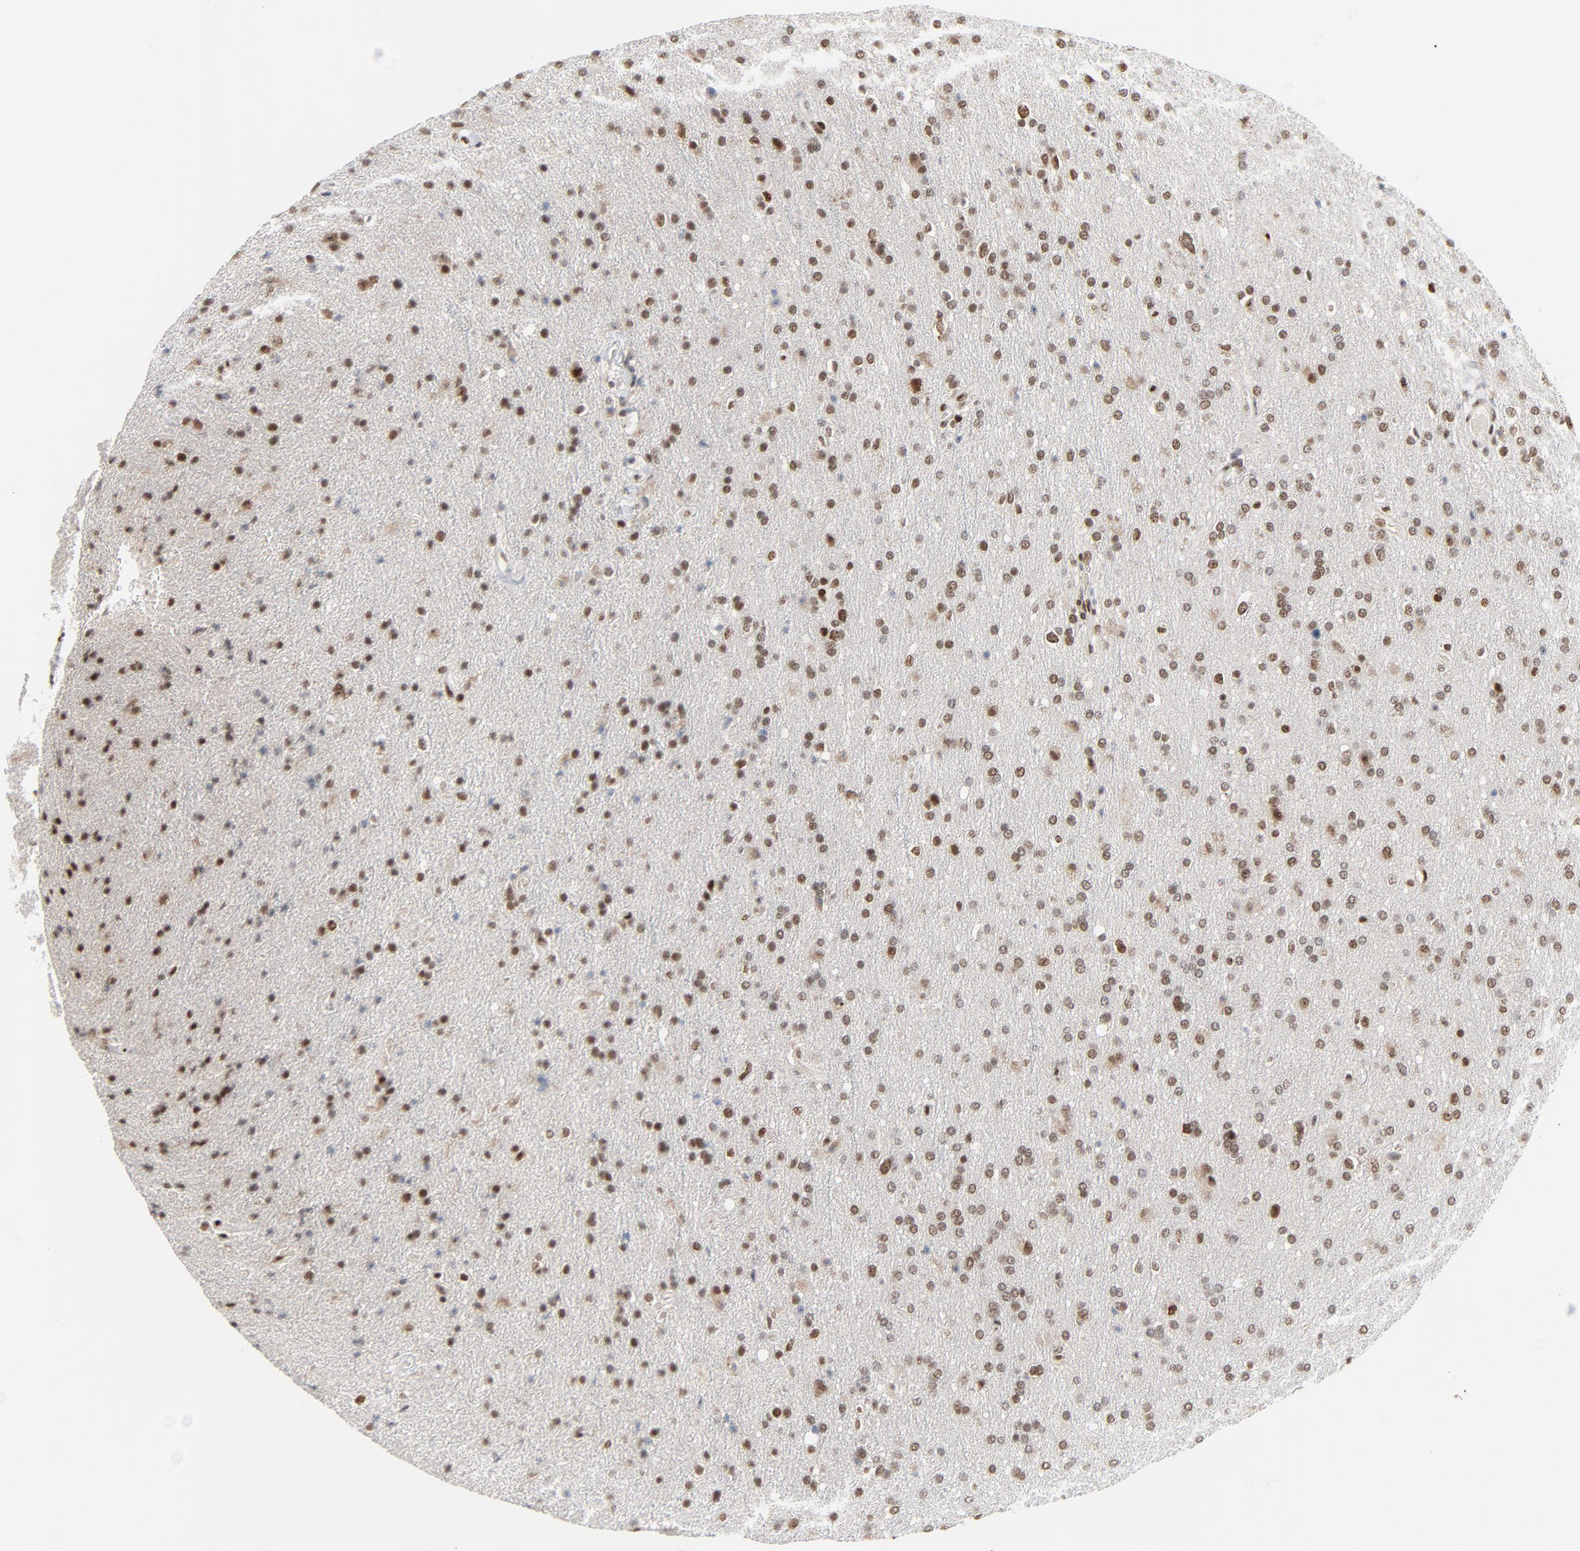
{"staining": {"intensity": "strong", "quantity": ">75%", "location": "nuclear"}, "tissue": "glioma", "cell_type": "Tumor cells", "image_type": "cancer", "snomed": [{"axis": "morphology", "description": "Glioma, malignant, High grade"}, {"axis": "topography", "description": "Brain"}], "caption": "Approximately >75% of tumor cells in glioma exhibit strong nuclear protein expression as visualized by brown immunohistochemical staining.", "gene": "CUX1", "patient": {"sex": "male", "age": 33}}